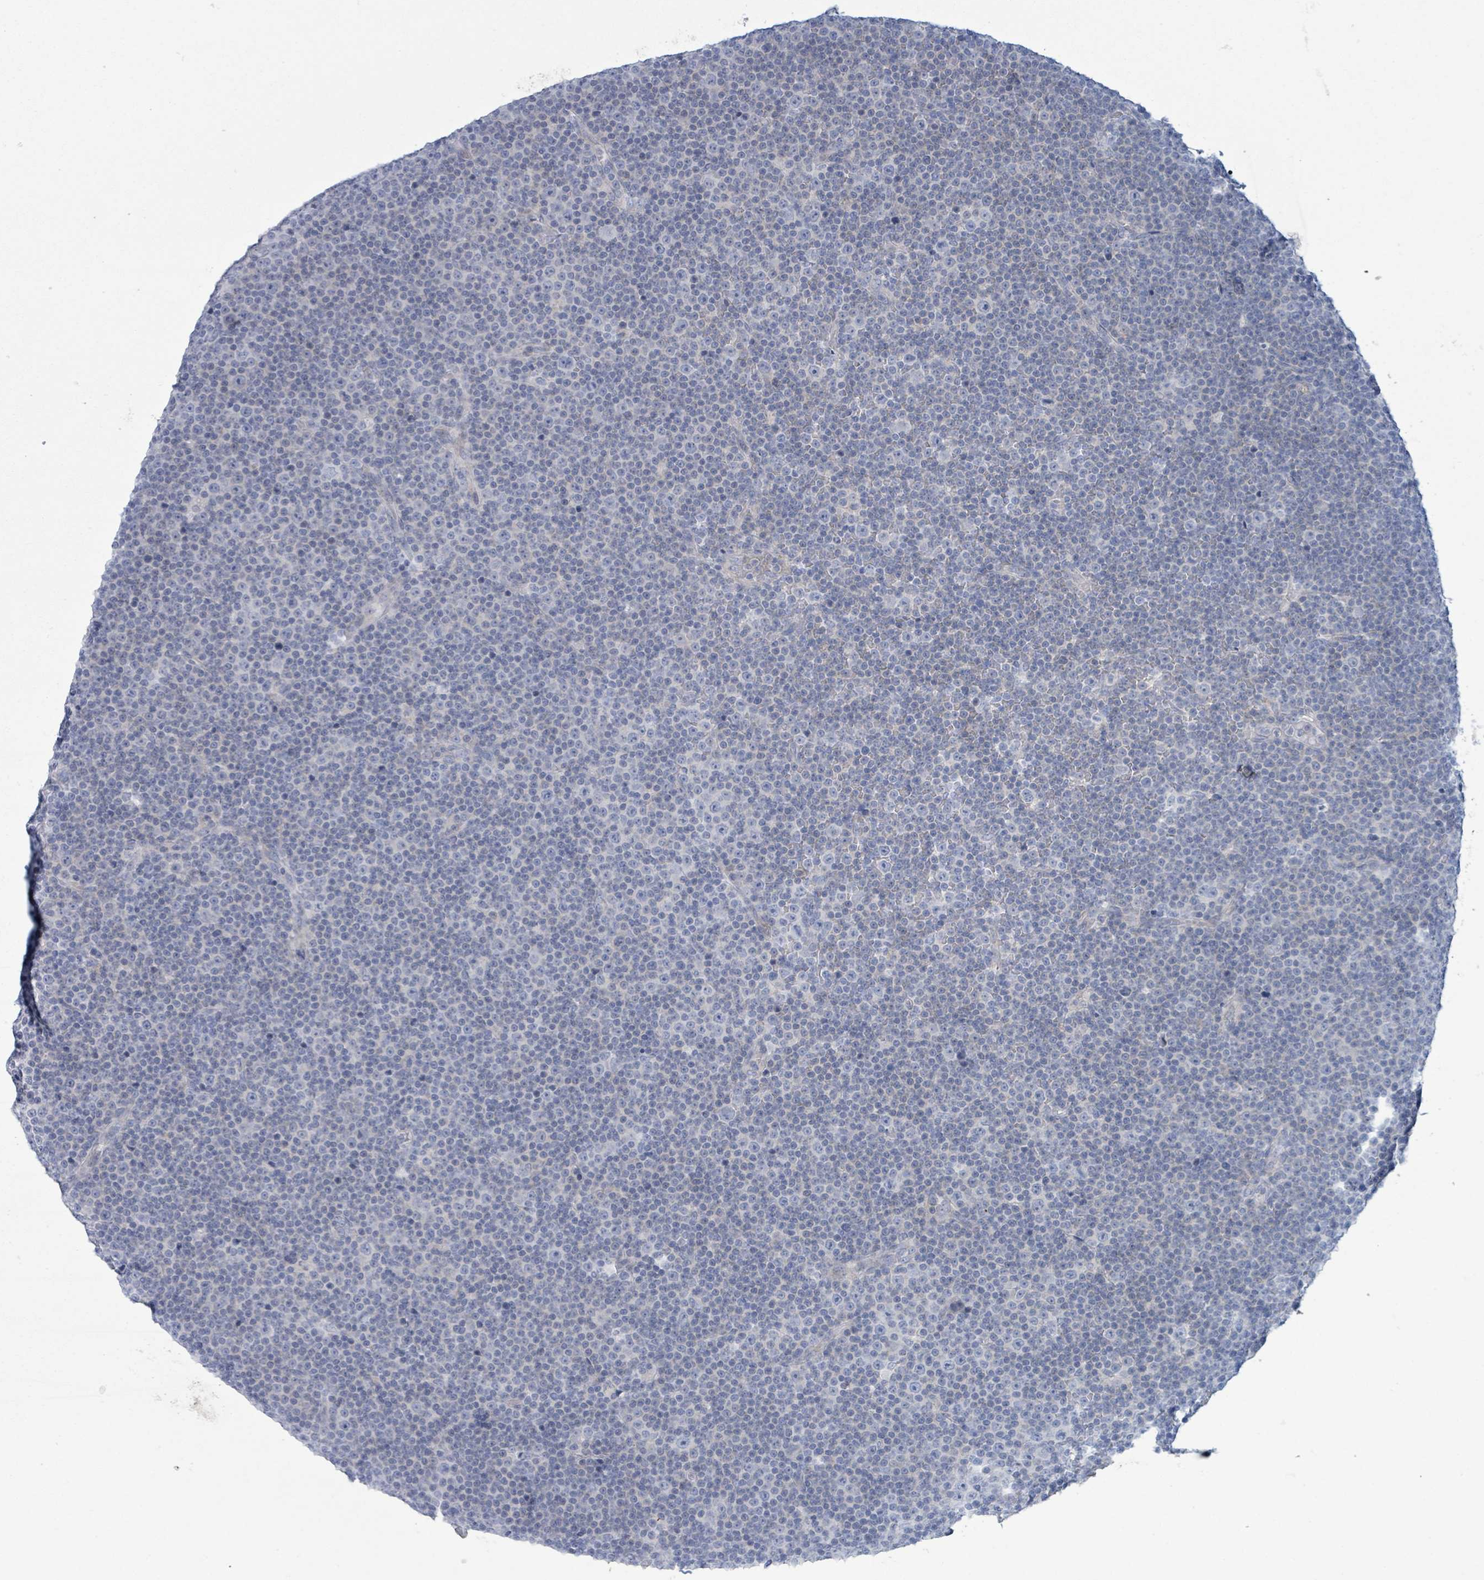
{"staining": {"intensity": "negative", "quantity": "none", "location": "none"}, "tissue": "lymphoma", "cell_type": "Tumor cells", "image_type": "cancer", "snomed": [{"axis": "morphology", "description": "Malignant lymphoma, non-Hodgkin's type, Low grade"}, {"axis": "topography", "description": "Lymph node"}], "caption": "Immunohistochemistry (IHC) of lymphoma demonstrates no positivity in tumor cells.", "gene": "PKLR", "patient": {"sex": "female", "age": 67}}